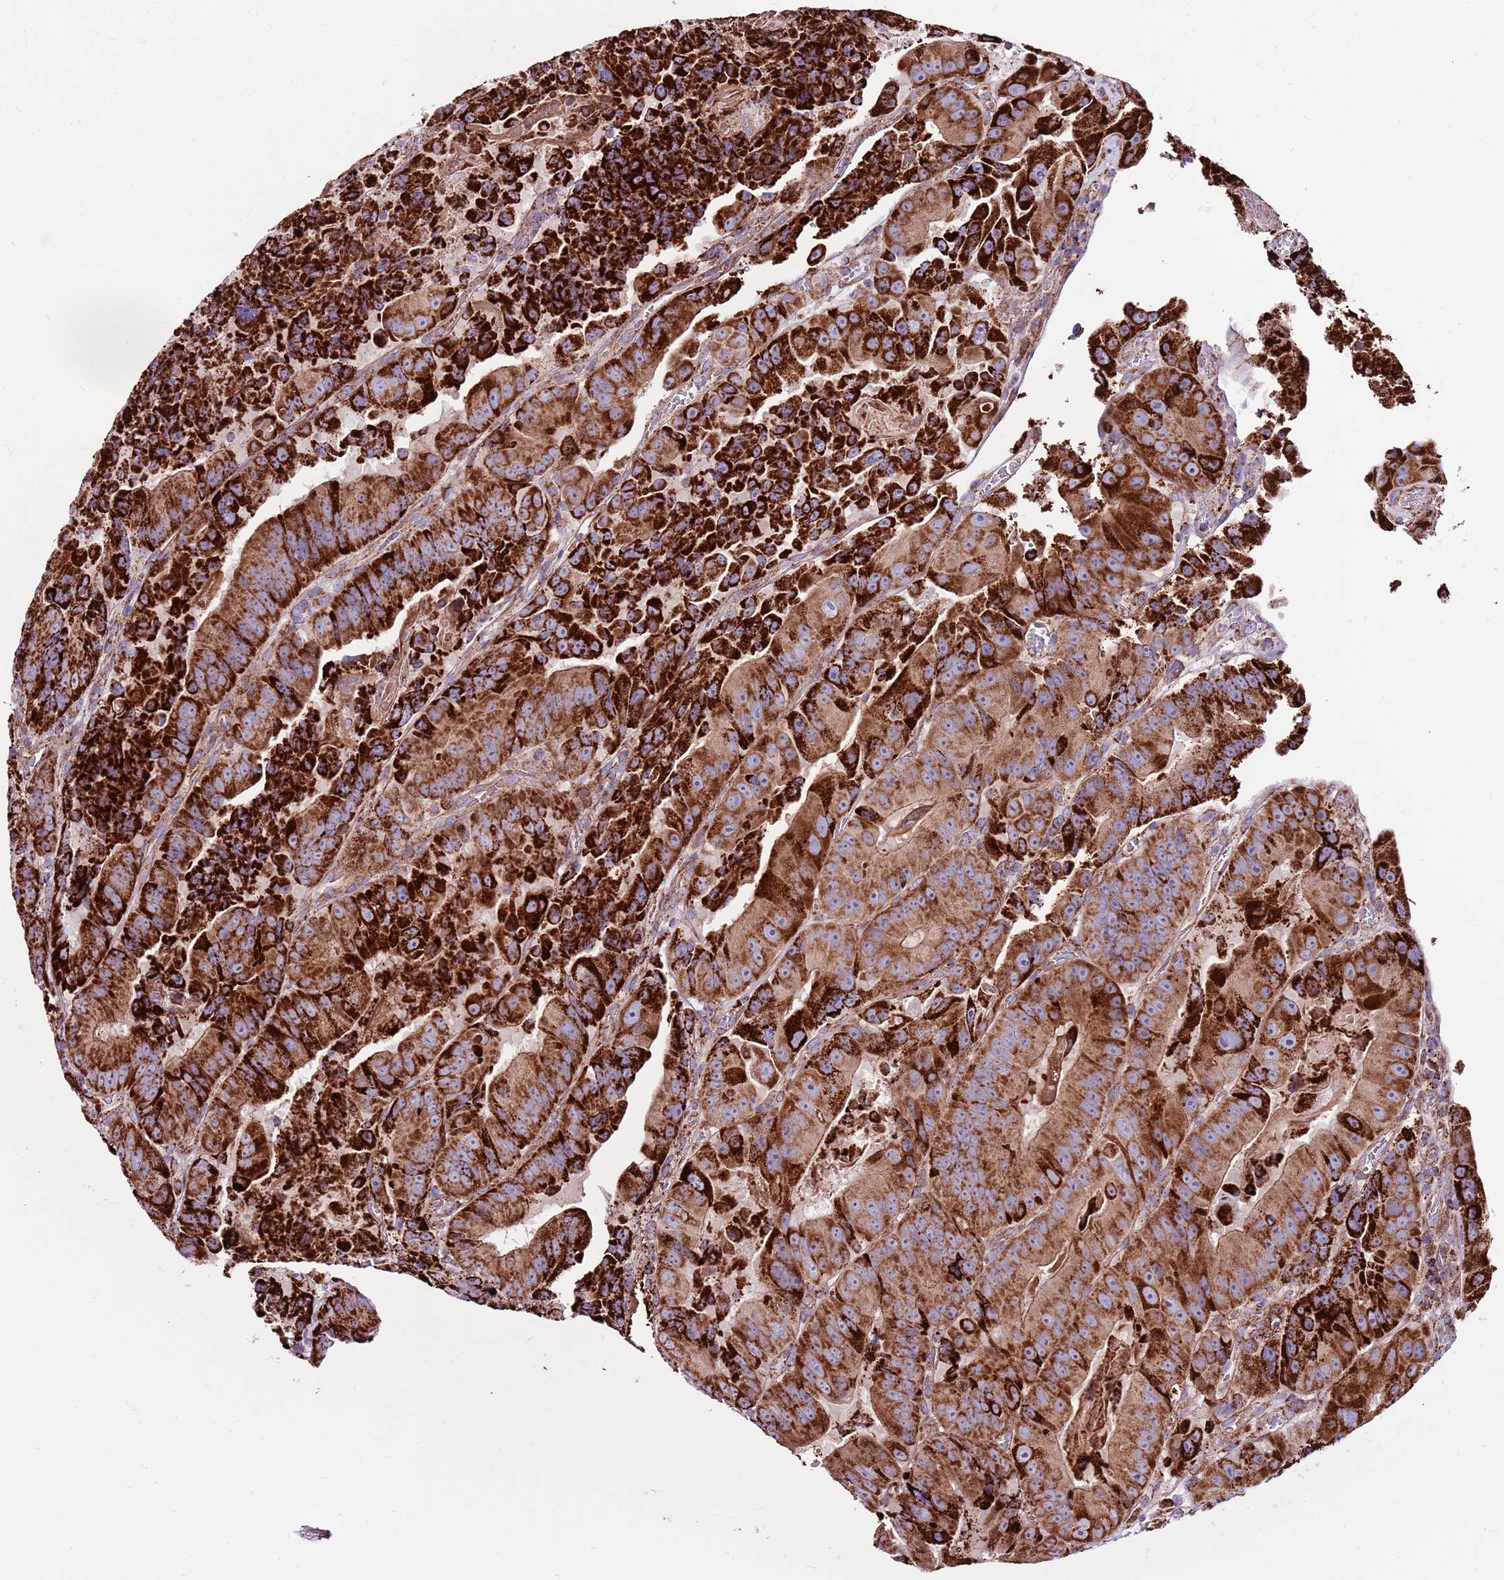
{"staining": {"intensity": "strong", "quantity": ">75%", "location": "cytoplasmic/membranous"}, "tissue": "colorectal cancer", "cell_type": "Tumor cells", "image_type": "cancer", "snomed": [{"axis": "morphology", "description": "Adenocarcinoma, NOS"}, {"axis": "topography", "description": "Colon"}], "caption": "Adenocarcinoma (colorectal) tissue exhibits strong cytoplasmic/membranous expression in about >75% of tumor cells, visualized by immunohistochemistry.", "gene": "HECTD4", "patient": {"sex": "female", "age": 86}}